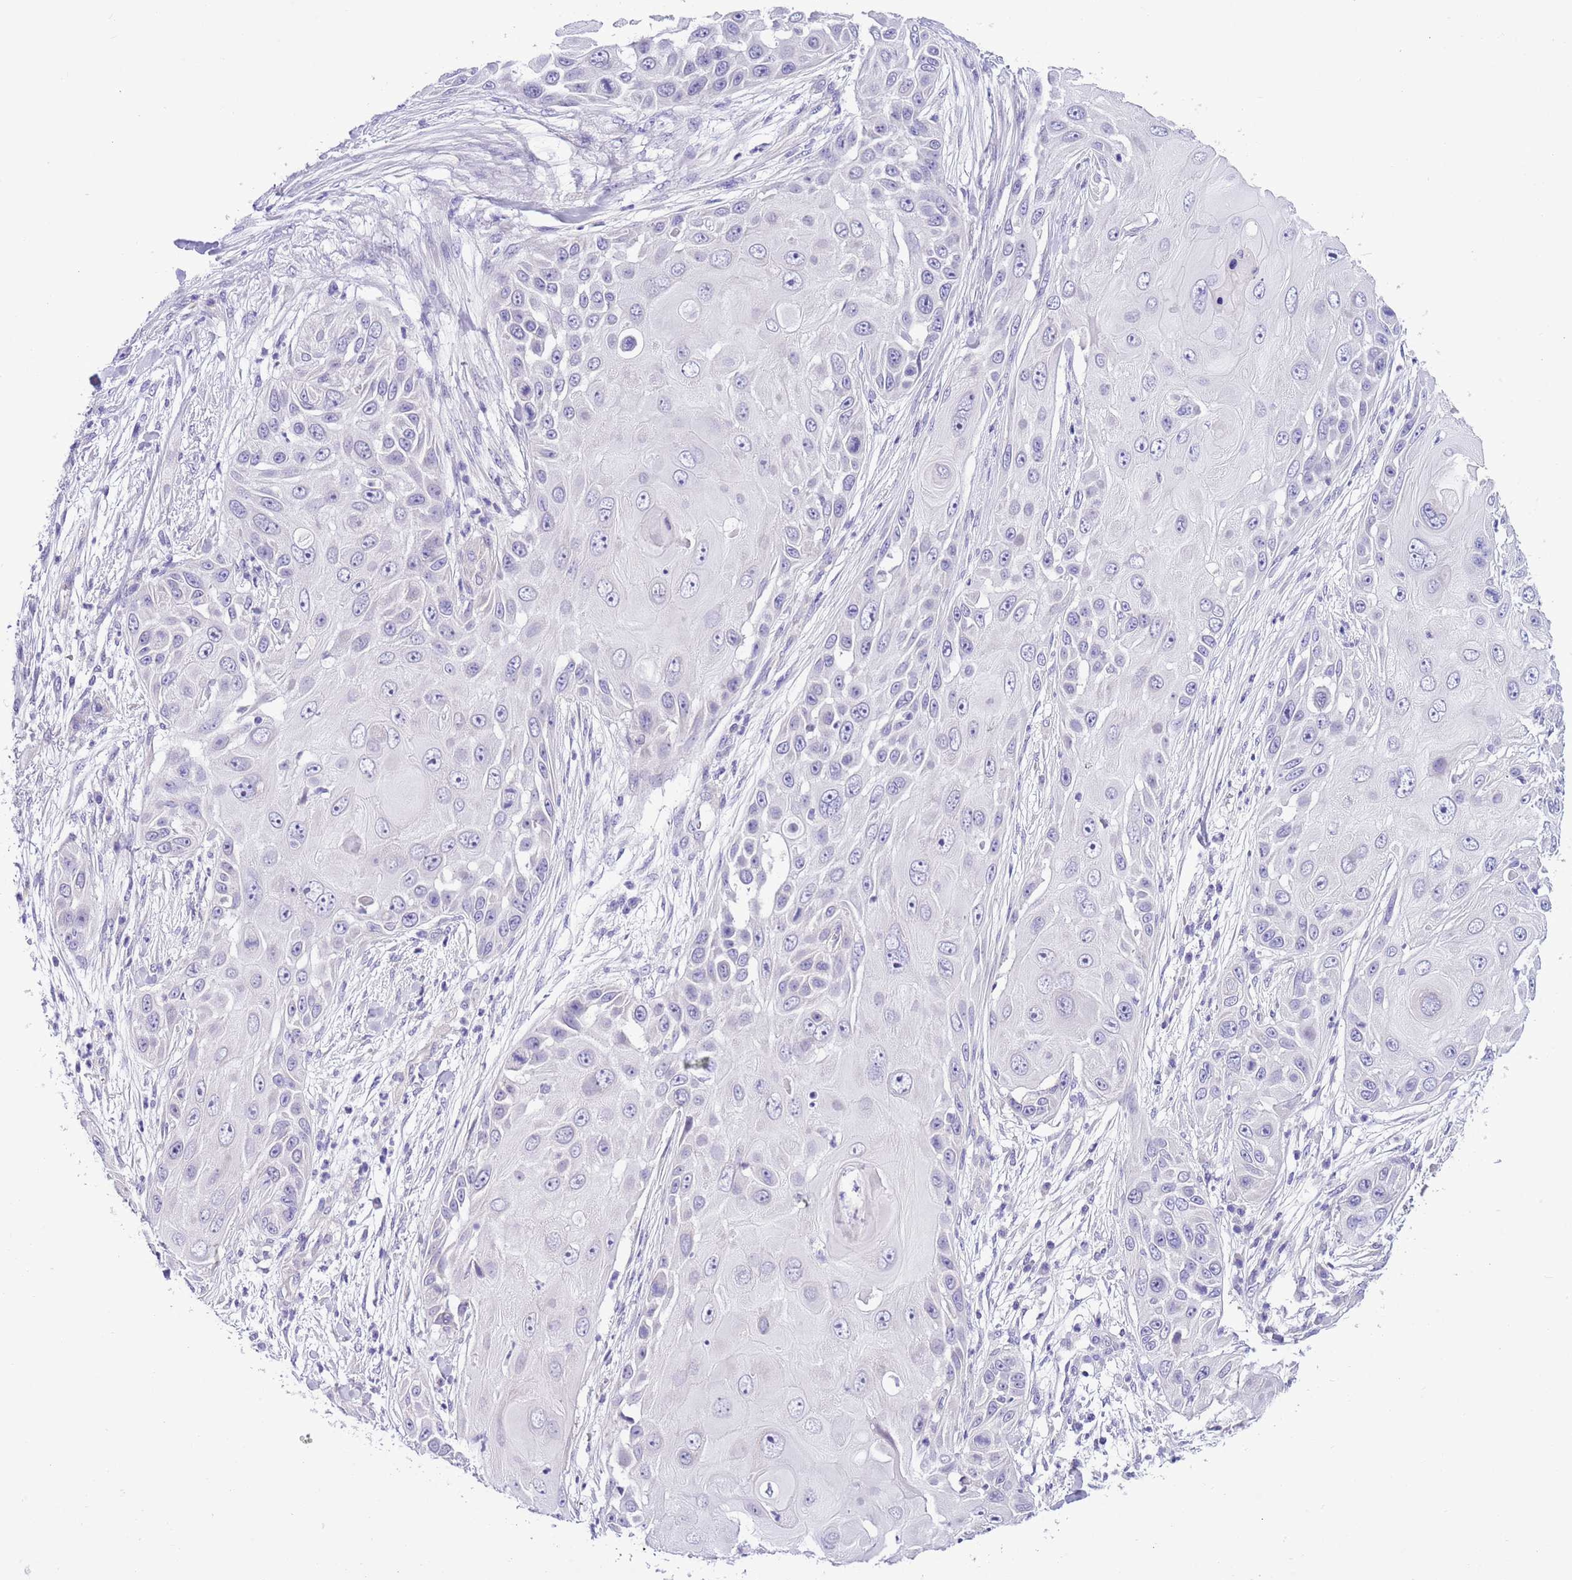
{"staining": {"intensity": "negative", "quantity": "none", "location": "none"}, "tissue": "skin cancer", "cell_type": "Tumor cells", "image_type": "cancer", "snomed": [{"axis": "morphology", "description": "Squamous cell carcinoma, NOS"}, {"axis": "topography", "description": "Skin"}], "caption": "Immunohistochemistry of skin cancer demonstrates no positivity in tumor cells.", "gene": "NET1", "patient": {"sex": "female", "age": 44}}